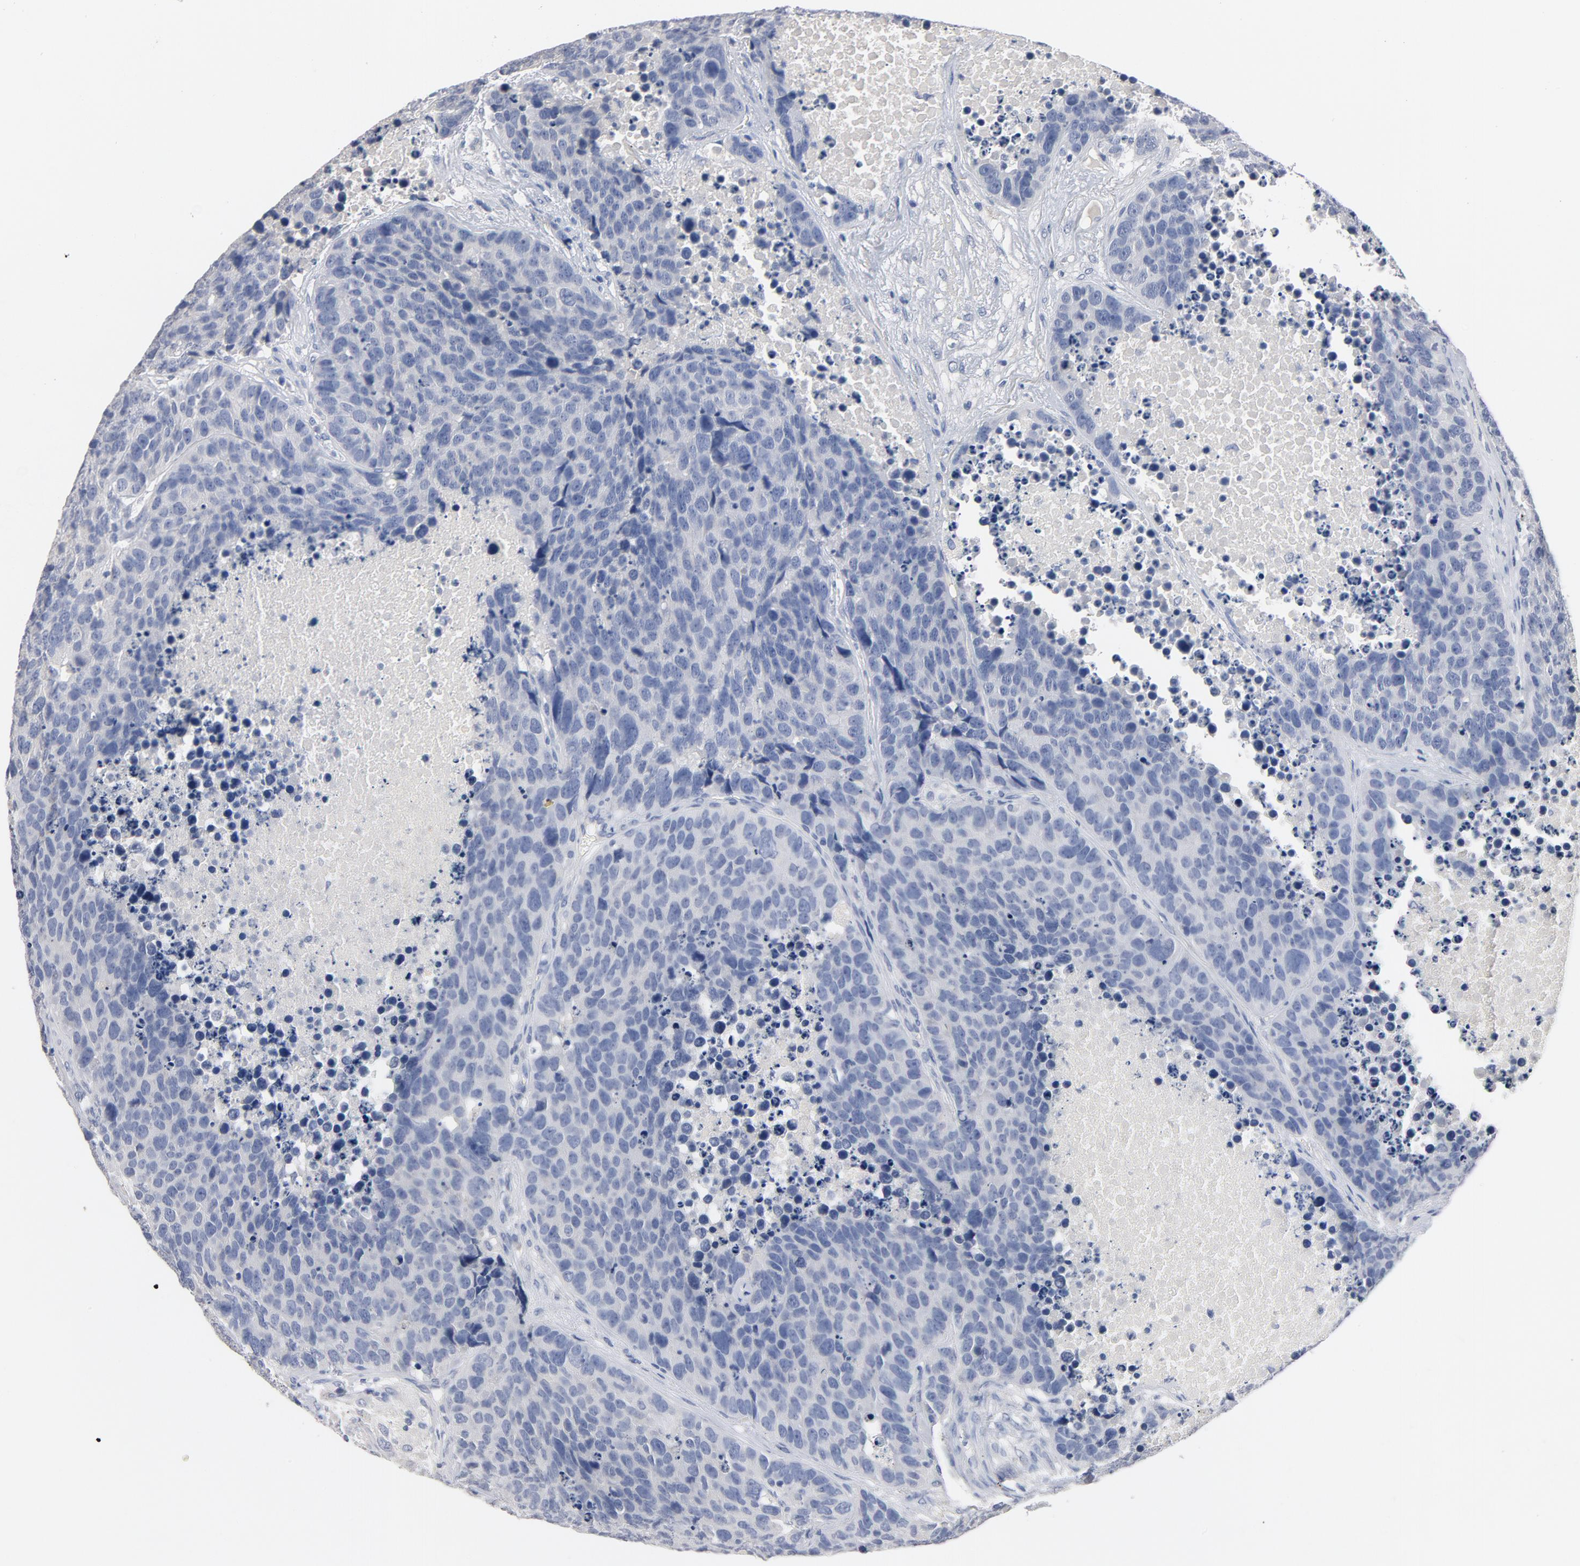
{"staining": {"intensity": "negative", "quantity": "none", "location": "none"}, "tissue": "carcinoid", "cell_type": "Tumor cells", "image_type": "cancer", "snomed": [{"axis": "morphology", "description": "Carcinoid, malignant, NOS"}, {"axis": "topography", "description": "Lung"}], "caption": "Immunohistochemical staining of human malignant carcinoid demonstrates no significant positivity in tumor cells.", "gene": "ZCCHC13", "patient": {"sex": "male", "age": 60}}